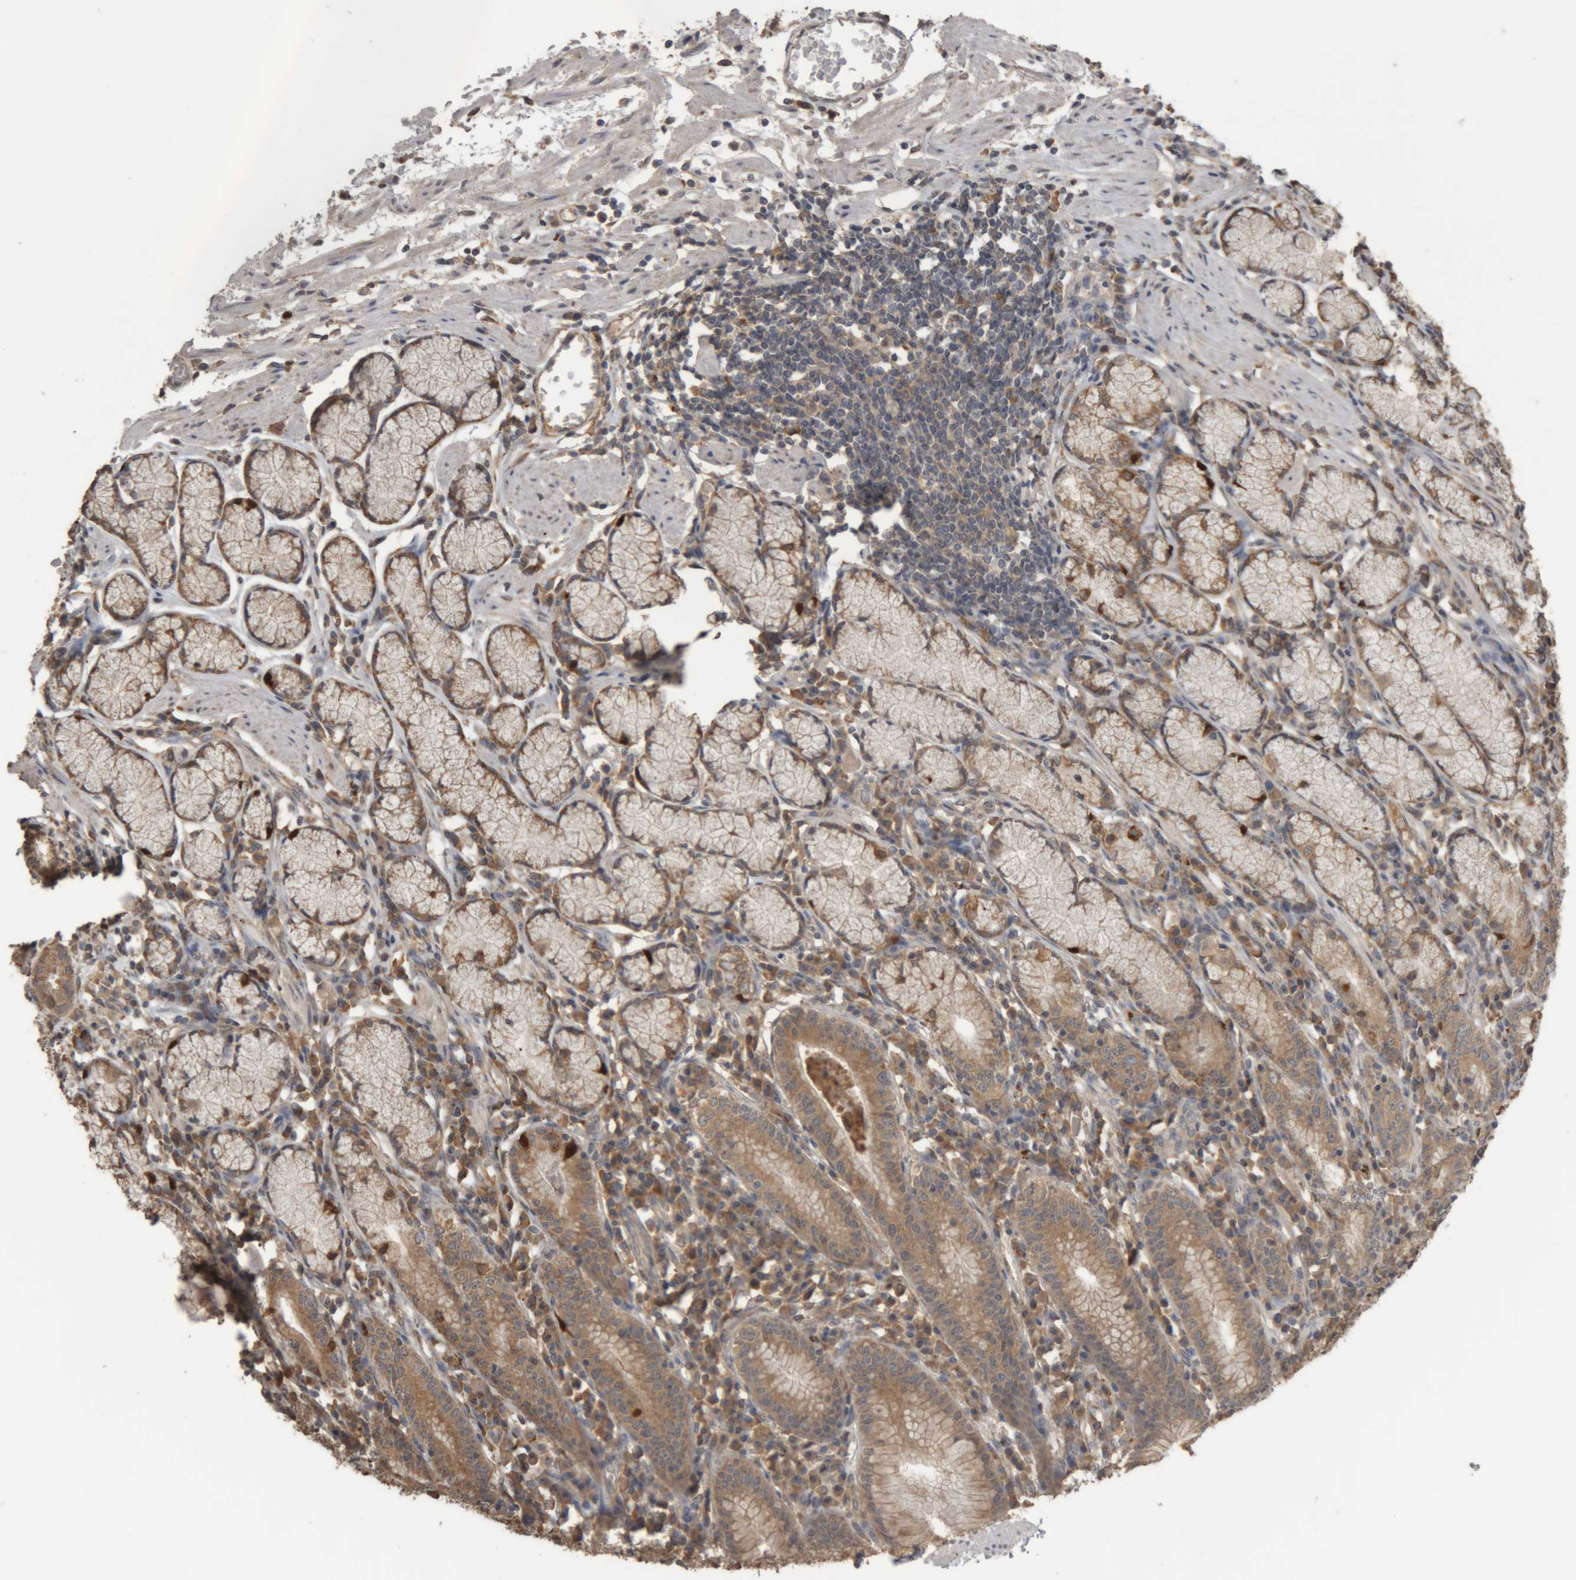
{"staining": {"intensity": "moderate", "quantity": ">75%", "location": "cytoplasmic/membranous"}, "tissue": "stomach", "cell_type": "Glandular cells", "image_type": "normal", "snomed": [{"axis": "morphology", "description": "Normal tissue, NOS"}, {"axis": "topography", "description": "Stomach"}], "caption": "Stomach stained with DAB (3,3'-diaminobenzidine) immunohistochemistry displays medium levels of moderate cytoplasmic/membranous expression in approximately >75% of glandular cells.", "gene": "TMED7", "patient": {"sex": "male", "age": 55}}